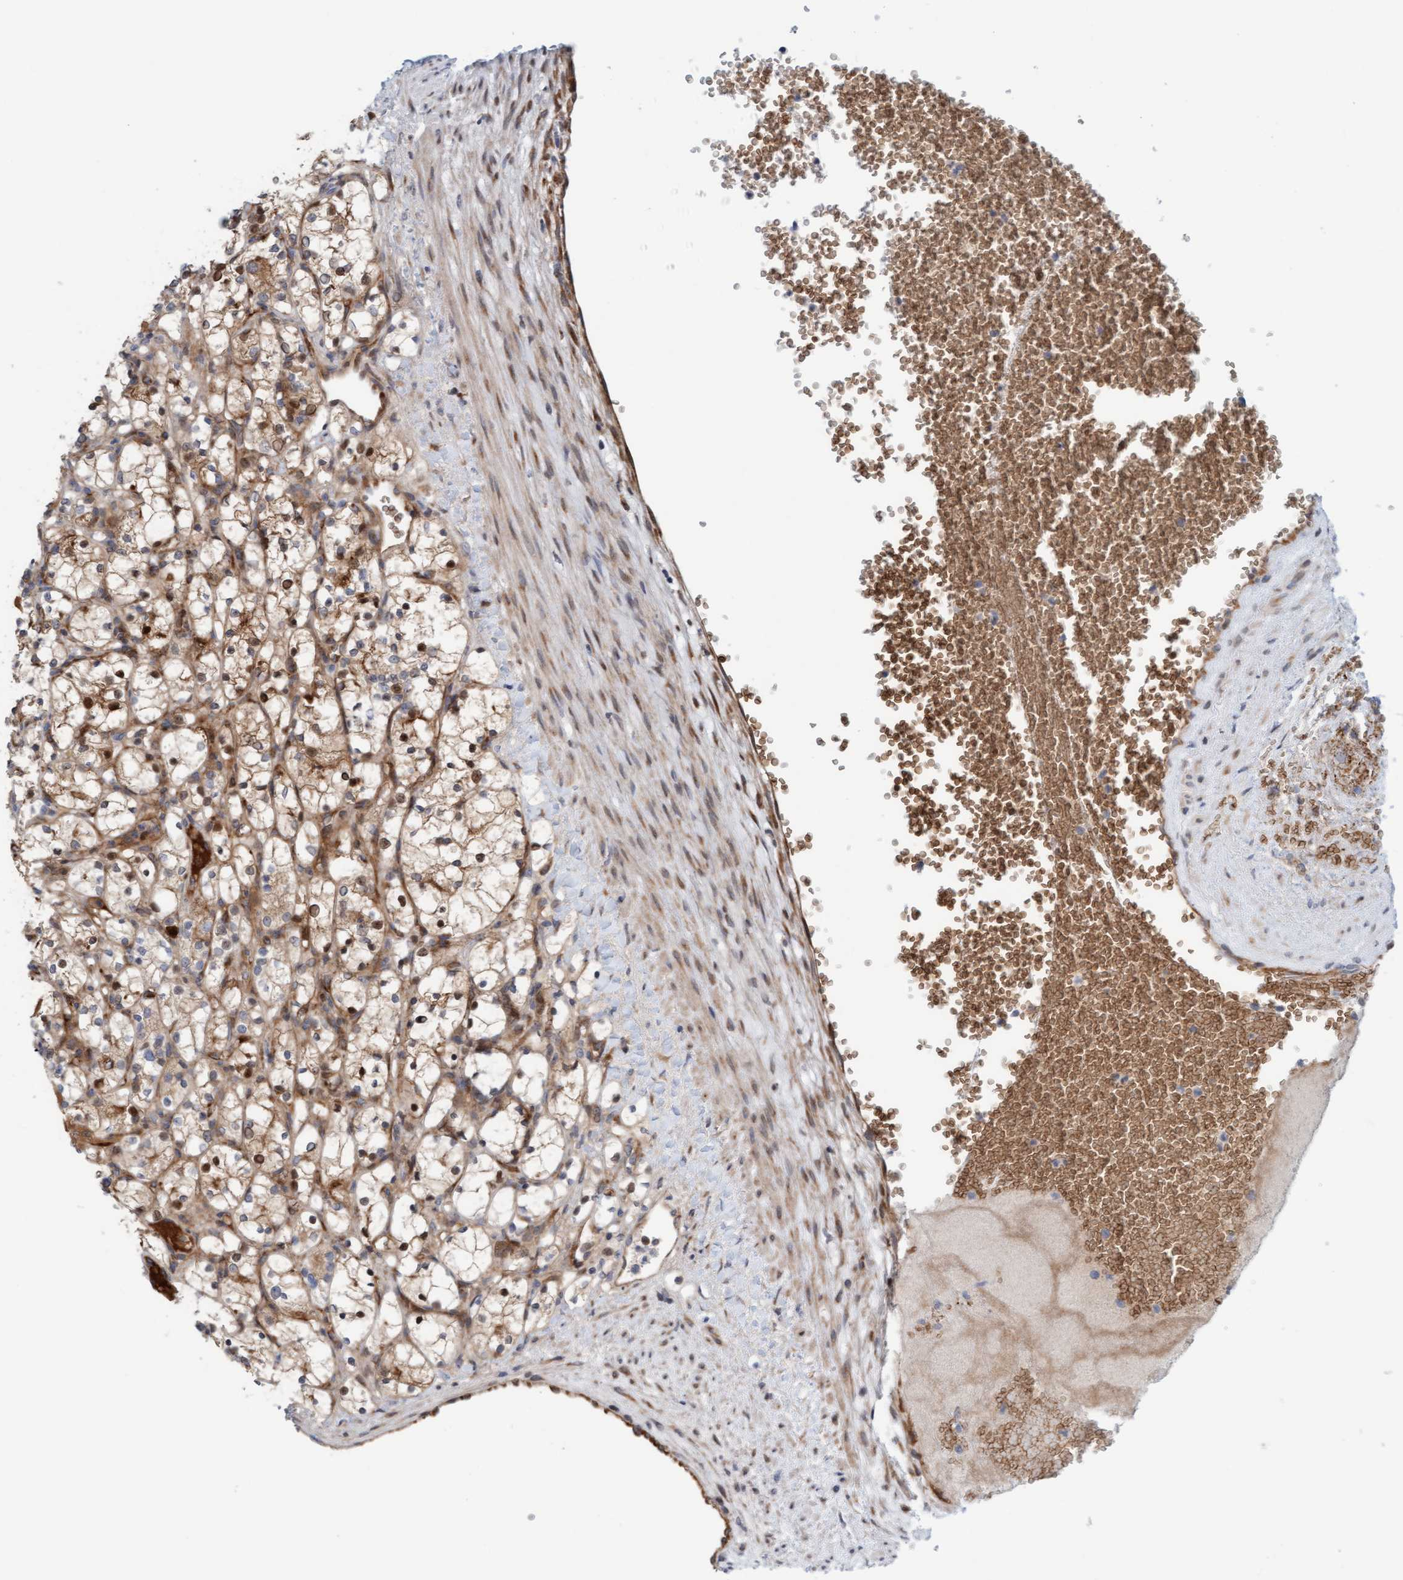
{"staining": {"intensity": "moderate", "quantity": ">75%", "location": "cytoplasmic/membranous,nuclear"}, "tissue": "renal cancer", "cell_type": "Tumor cells", "image_type": "cancer", "snomed": [{"axis": "morphology", "description": "Adenocarcinoma, NOS"}, {"axis": "topography", "description": "Kidney"}], "caption": "Renal adenocarcinoma tissue reveals moderate cytoplasmic/membranous and nuclear positivity in about >75% of tumor cells", "gene": "EIF4EBP1", "patient": {"sex": "female", "age": 69}}